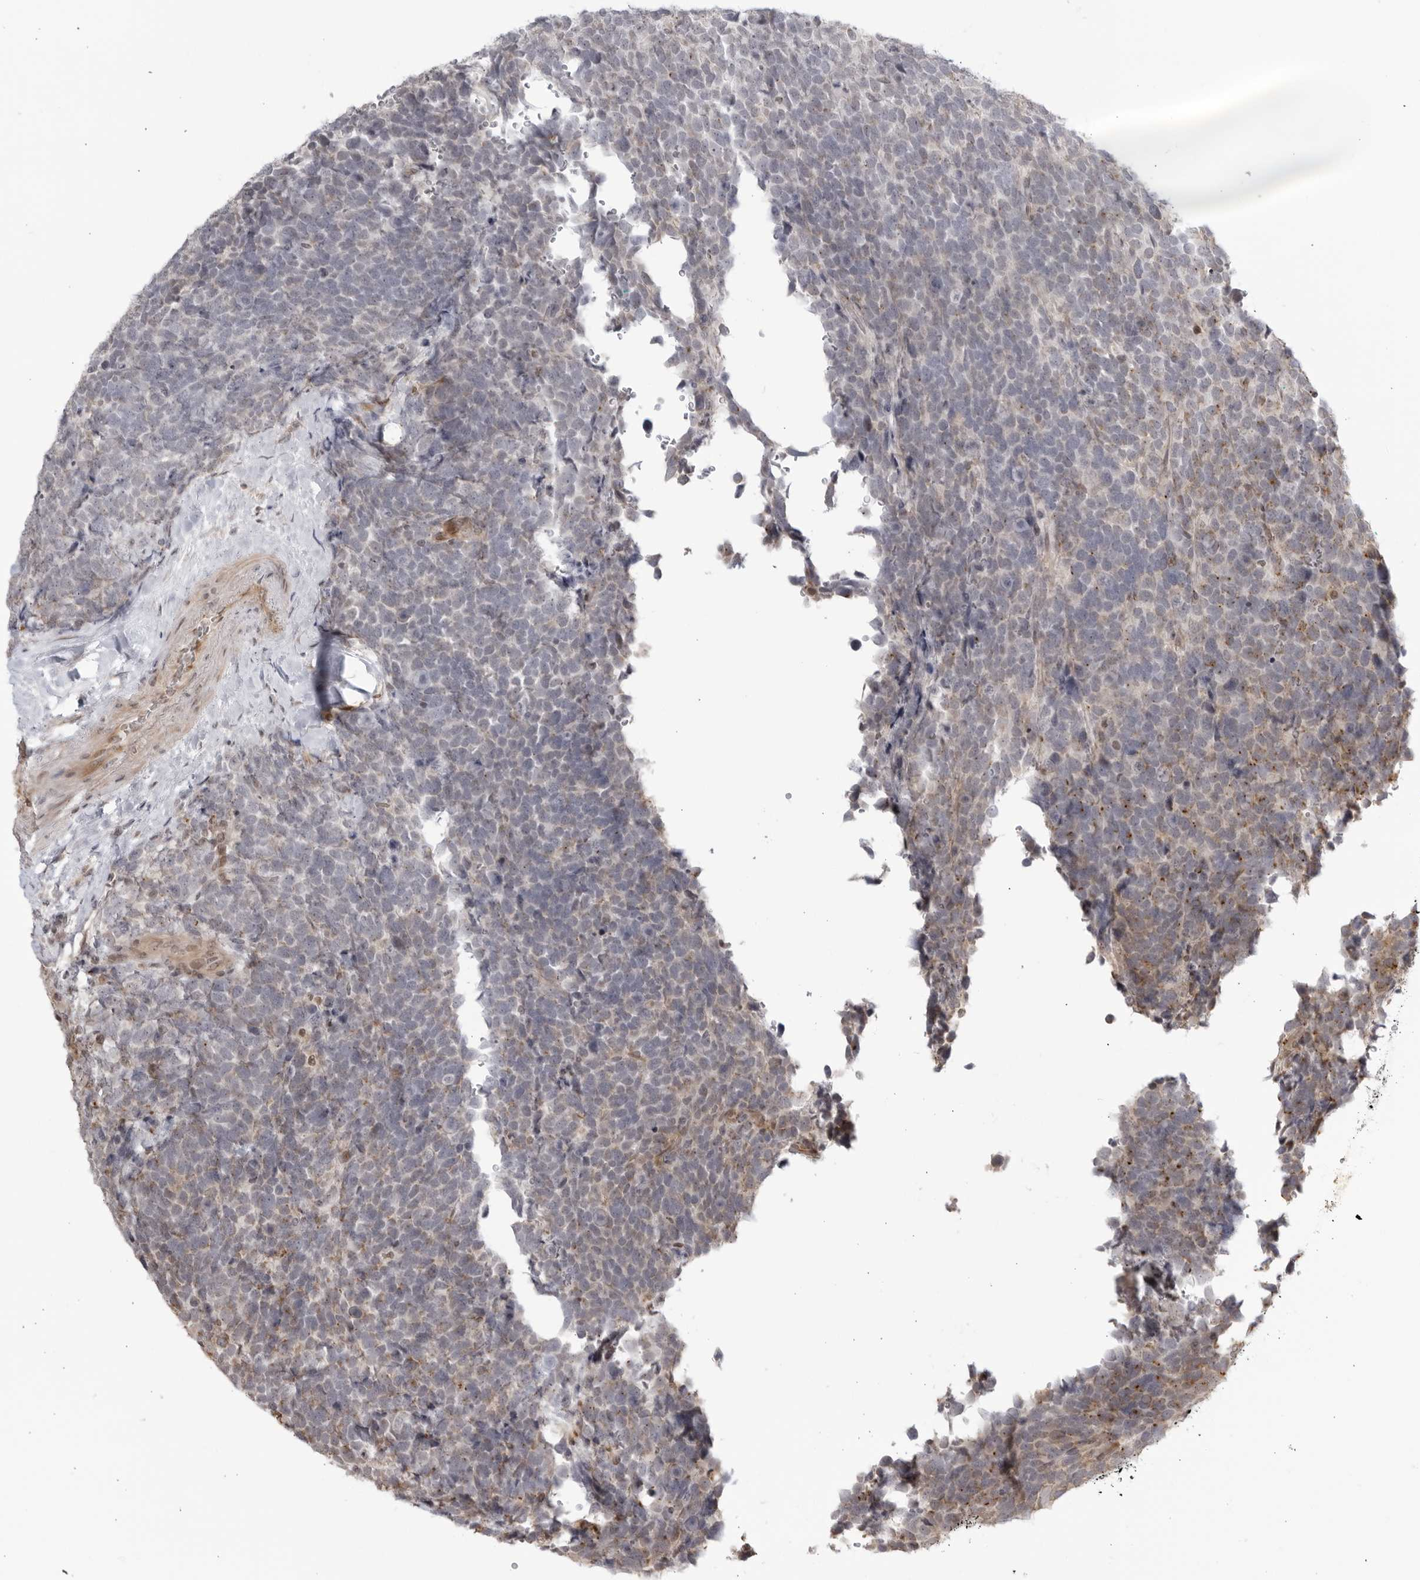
{"staining": {"intensity": "weak", "quantity": "<25%", "location": "cytoplasmic/membranous"}, "tissue": "urothelial cancer", "cell_type": "Tumor cells", "image_type": "cancer", "snomed": [{"axis": "morphology", "description": "Urothelial carcinoma, High grade"}, {"axis": "topography", "description": "Urinary bladder"}], "caption": "Immunohistochemistry (IHC) micrograph of high-grade urothelial carcinoma stained for a protein (brown), which exhibits no staining in tumor cells.", "gene": "TCF21", "patient": {"sex": "female", "age": 82}}